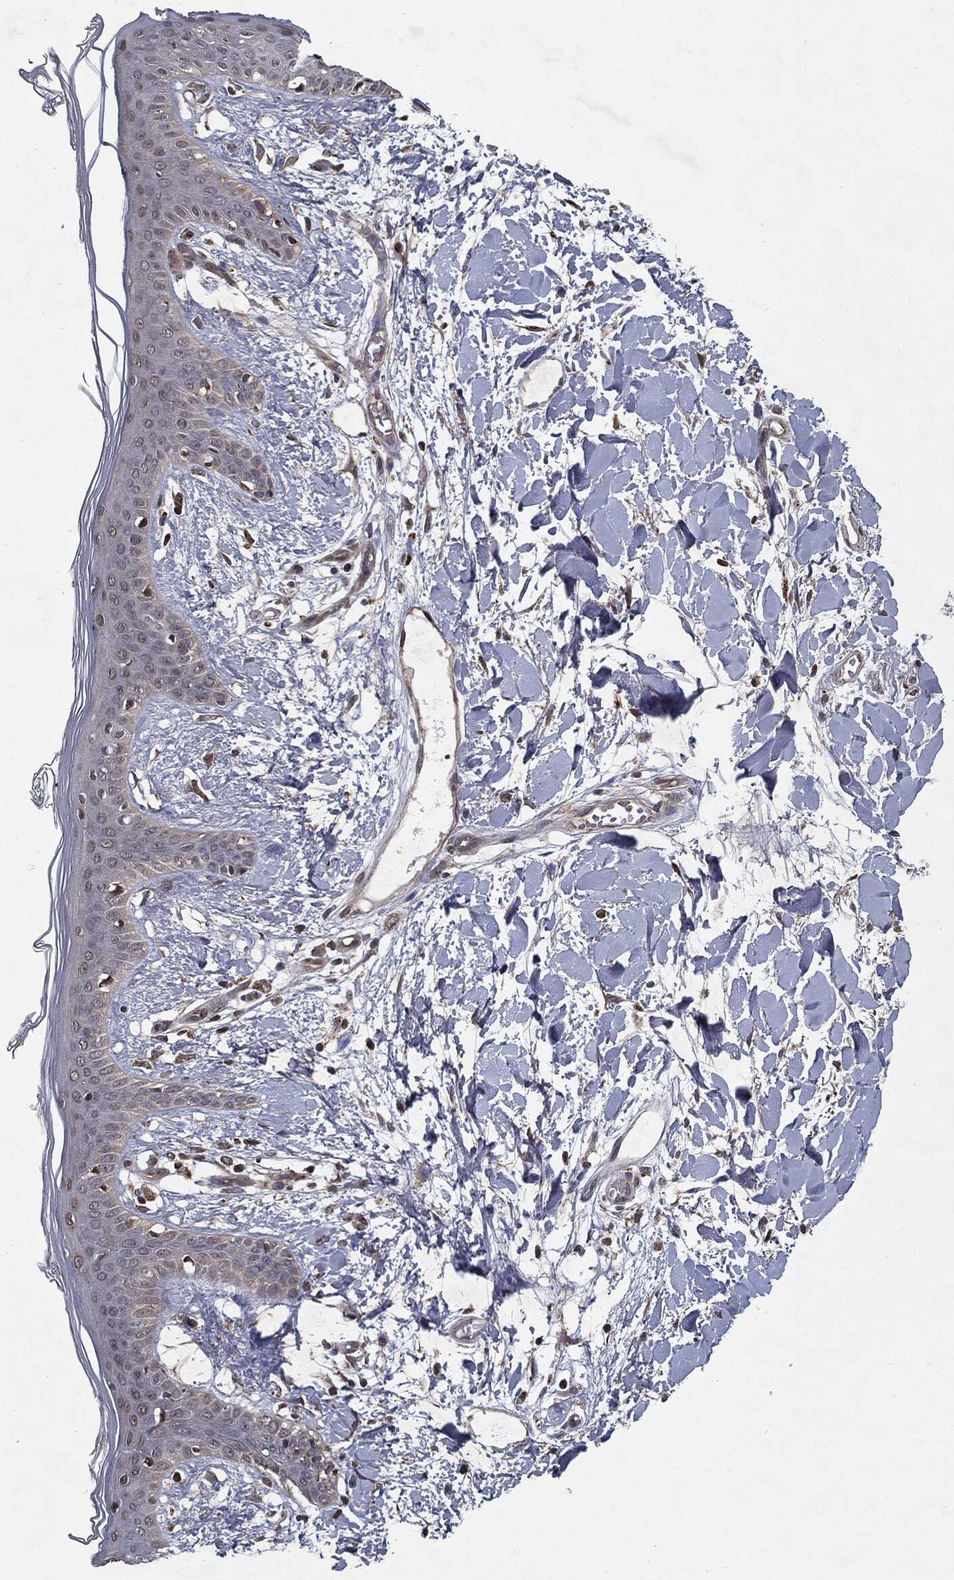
{"staining": {"intensity": "strong", "quantity": ">75%", "location": "cytoplasmic/membranous,nuclear"}, "tissue": "skin", "cell_type": "Fibroblasts", "image_type": "normal", "snomed": [{"axis": "morphology", "description": "Normal tissue, NOS"}, {"axis": "topography", "description": "Skin"}], "caption": "Immunohistochemical staining of normal skin shows >75% levels of strong cytoplasmic/membranous,nuclear protein staining in approximately >75% of fibroblasts. (IHC, brightfield microscopy, high magnification).", "gene": "HDAC5", "patient": {"sex": "female", "age": 34}}